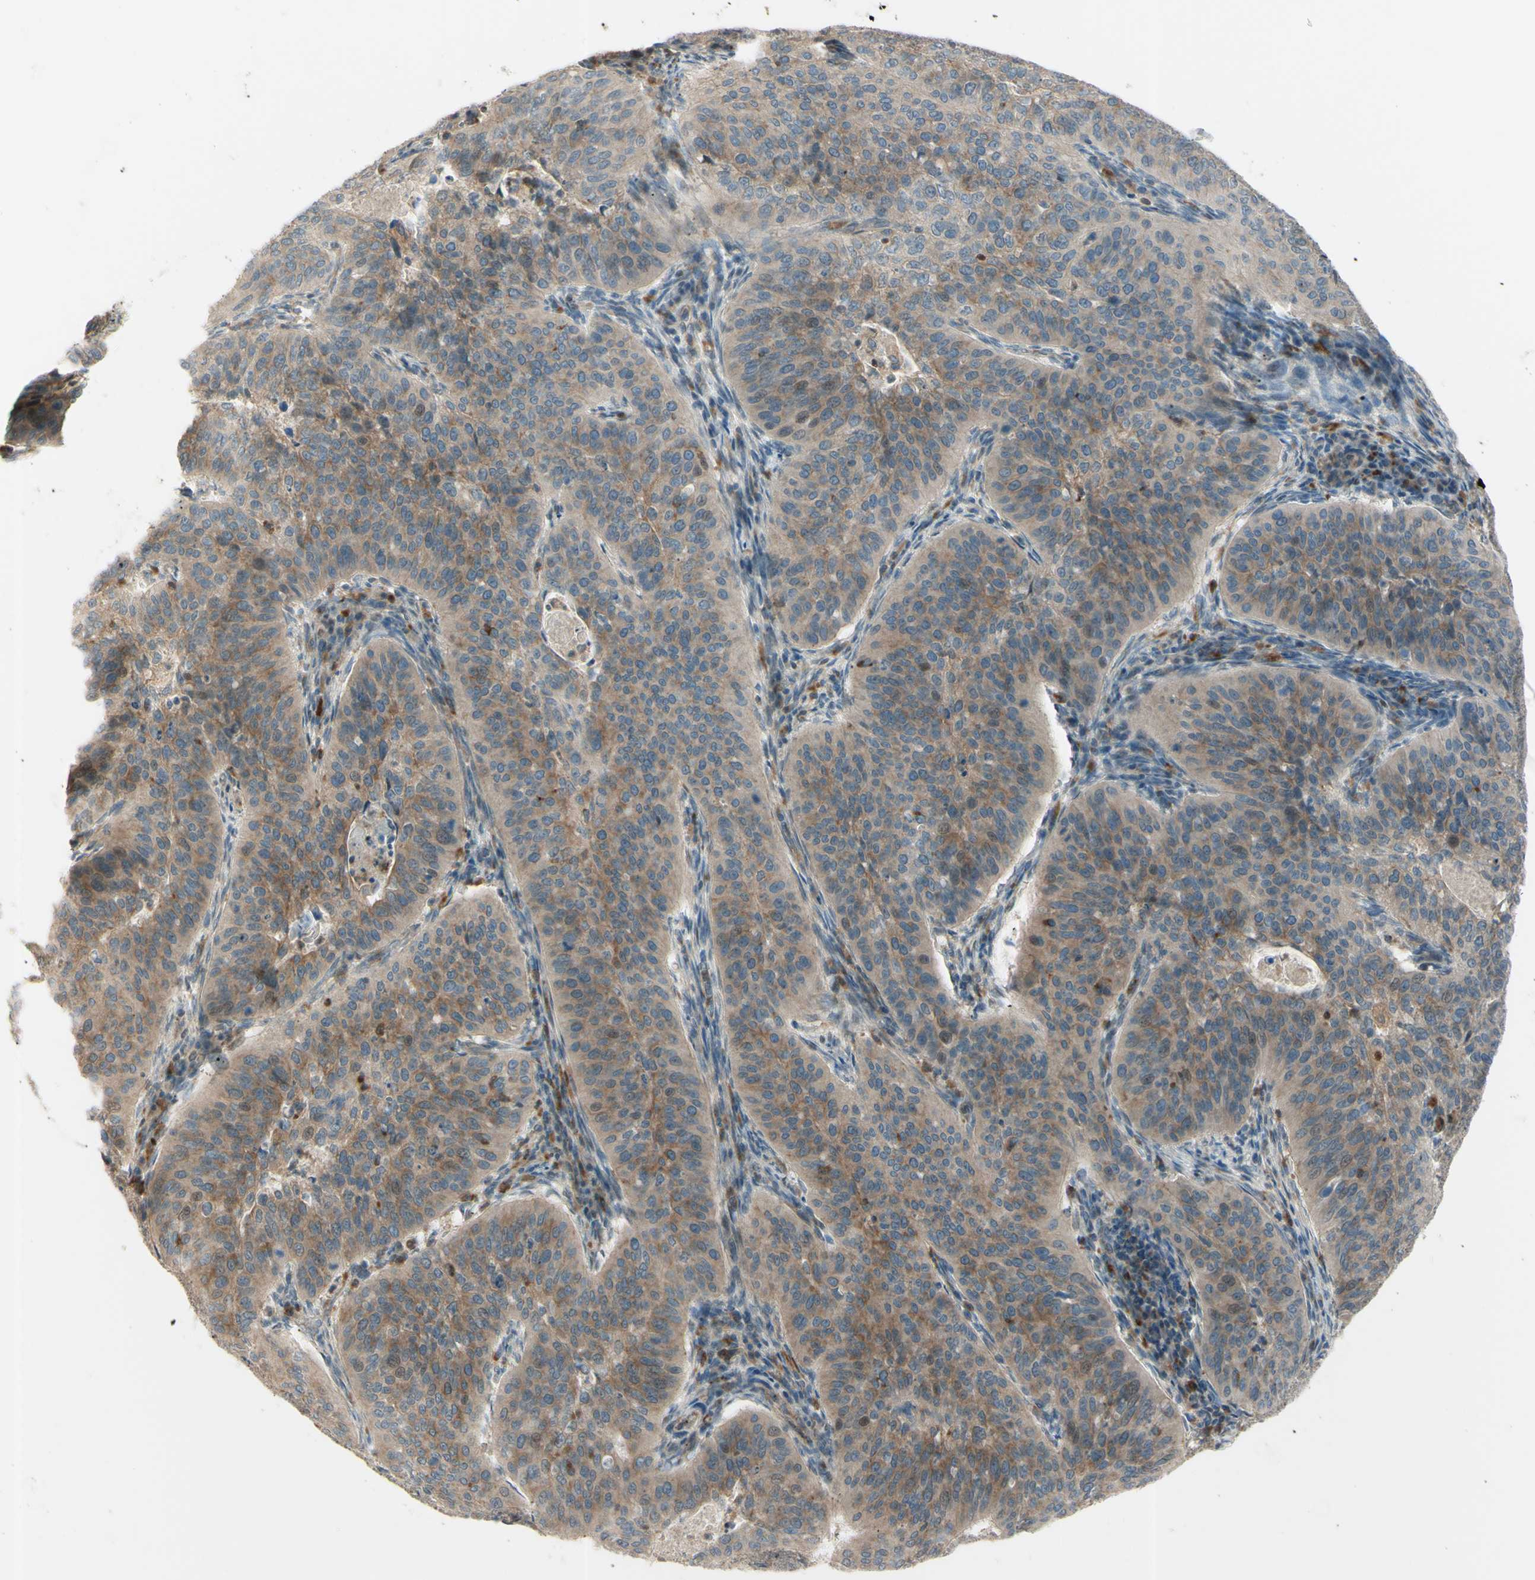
{"staining": {"intensity": "moderate", "quantity": ">75%", "location": "cytoplasmic/membranous"}, "tissue": "cervical cancer", "cell_type": "Tumor cells", "image_type": "cancer", "snomed": [{"axis": "morphology", "description": "Normal tissue, NOS"}, {"axis": "morphology", "description": "Squamous cell carcinoma, NOS"}, {"axis": "topography", "description": "Cervix"}], "caption": "The photomicrograph demonstrates a brown stain indicating the presence of a protein in the cytoplasmic/membranous of tumor cells in squamous cell carcinoma (cervical). The staining is performed using DAB brown chromogen to label protein expression. The nuclei are counter-stained blue using hematoxylin.", "gene": "LMTK2", "patient": {"sex": "female", "age": 39}}